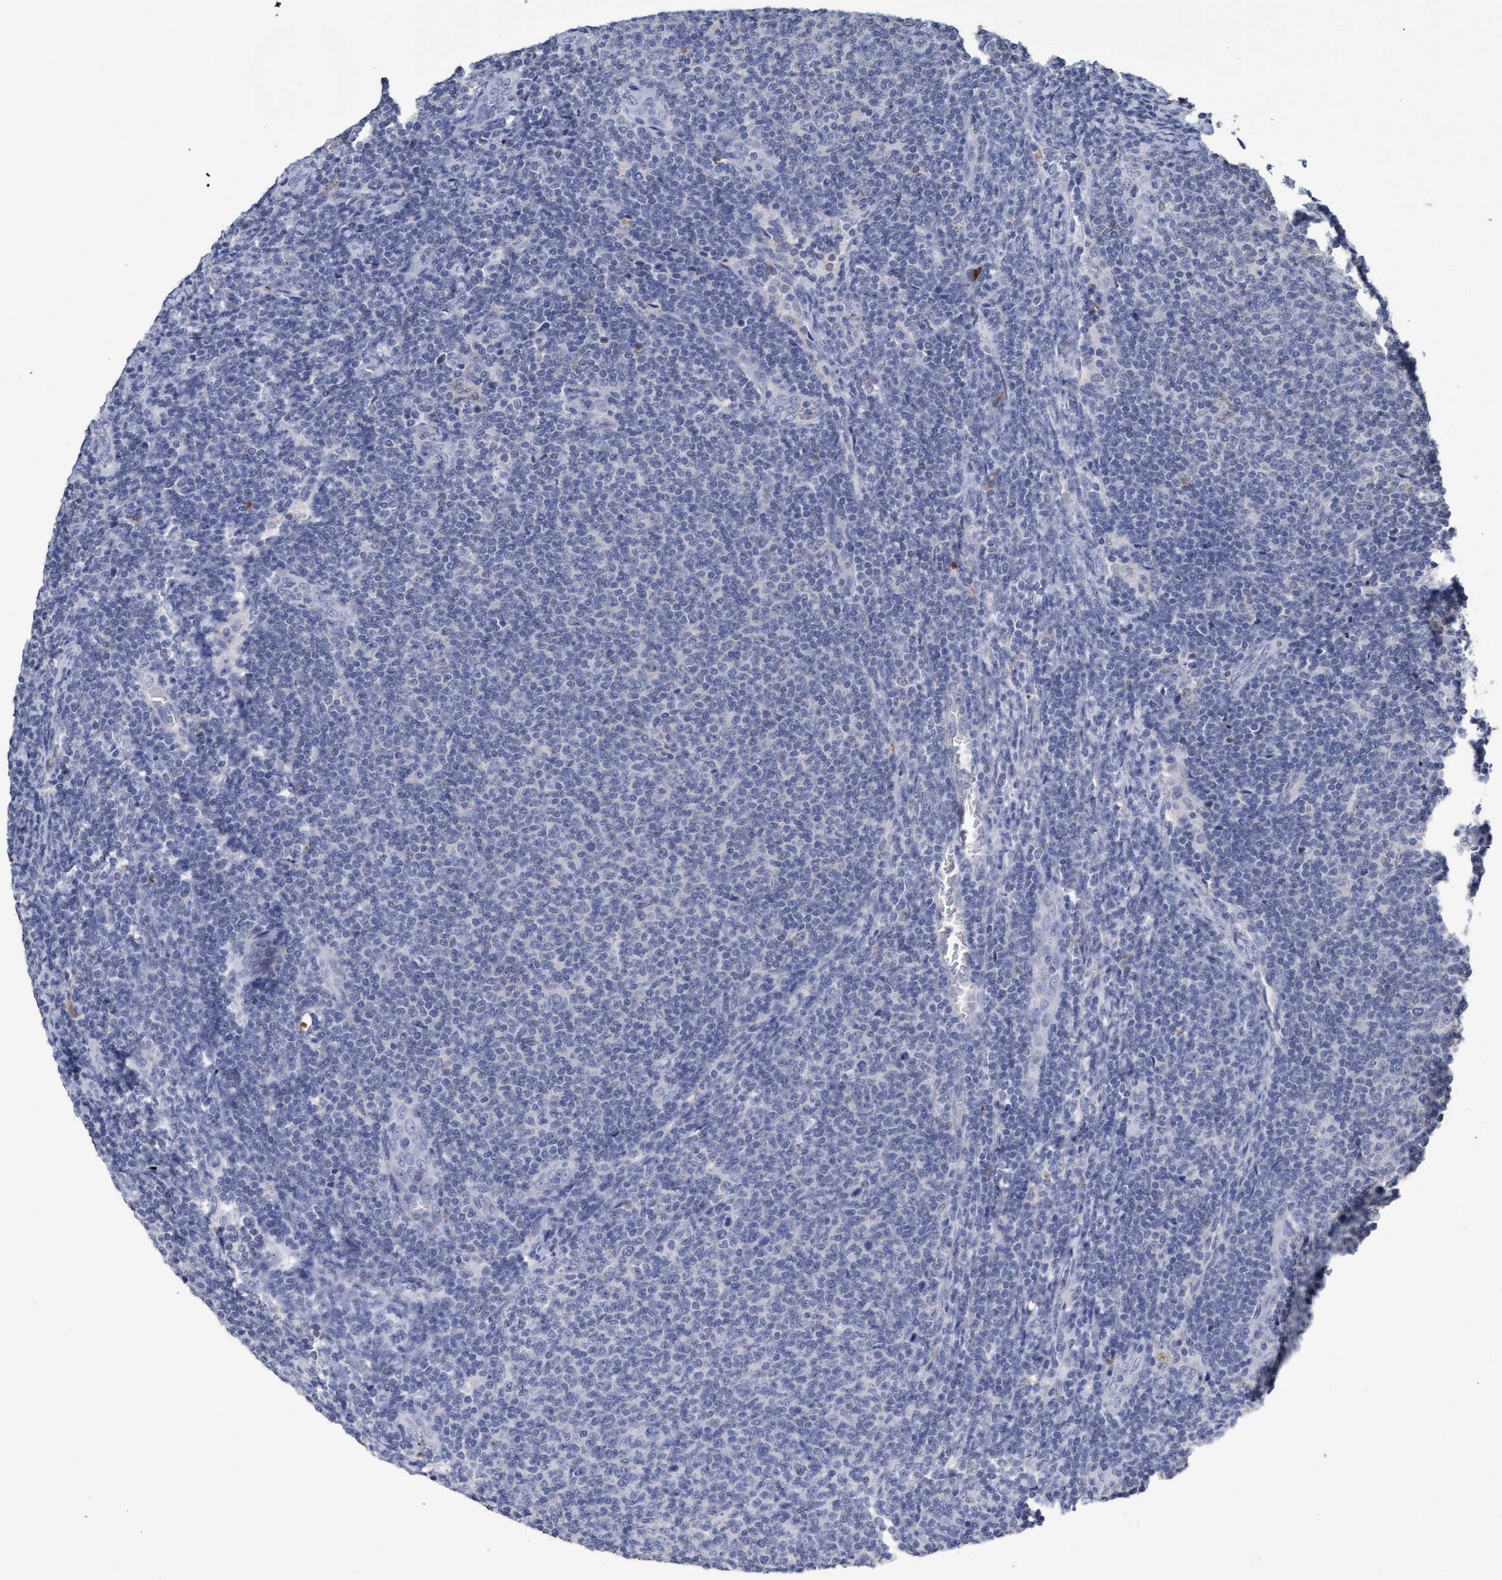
{"staining": {"intensity": "negative", "quantity": "none", "location": "none"}, "tissue": "lymphoma", "cell_type": "Tumor cells", "image_type": "cancer", "snomed": [{"axis": "morphology", "description": "Malignant lymphoma, non-Hodgkin's type, Low grade"}, {"axis": "topography", "description": "Lymph node"}], "caption": "Lymphoma was stained to show a protein in brown. There is no significant positivity in tumor cells.", "gene": "GPR39", "patient": {"sex": "male", "age": 66}}